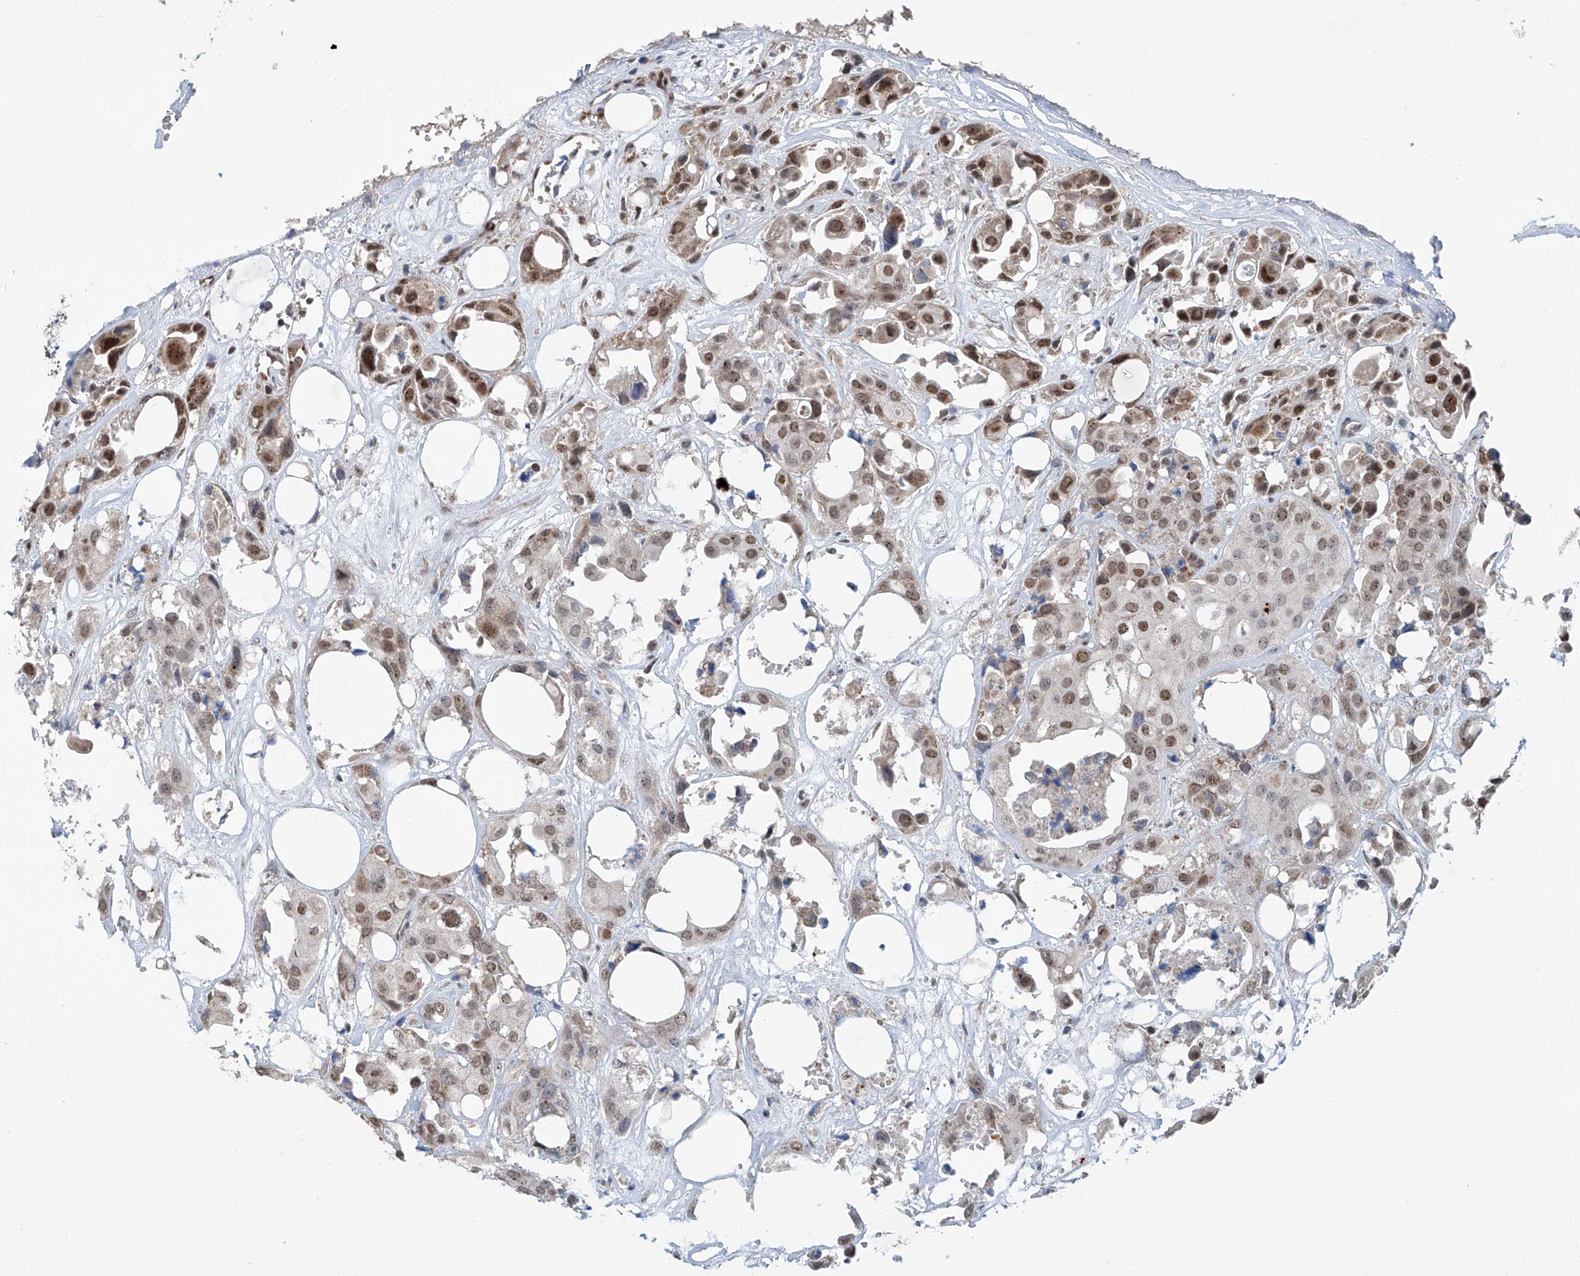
{"staining": {"intensity": "moderate", "quantity": ">75%", "location": "nuclear"}, "tissue": "urothelial cancer", "cell_type": "Tumor cells", "image_type": "cancer", "snomed": [{"axis": "morphology", "description": "Urothelial carcinoma, High grade"}, {"axis": "topography", "description": "Urinary bladder"}], "caption": "Protein staining by IHC exhibits moderate nuclear expression in approximately >75% of tumor cells in high-grade urothelial carcinoma.", "gene": "SDE2", "patient": {"sex": "male", "age": 64}}